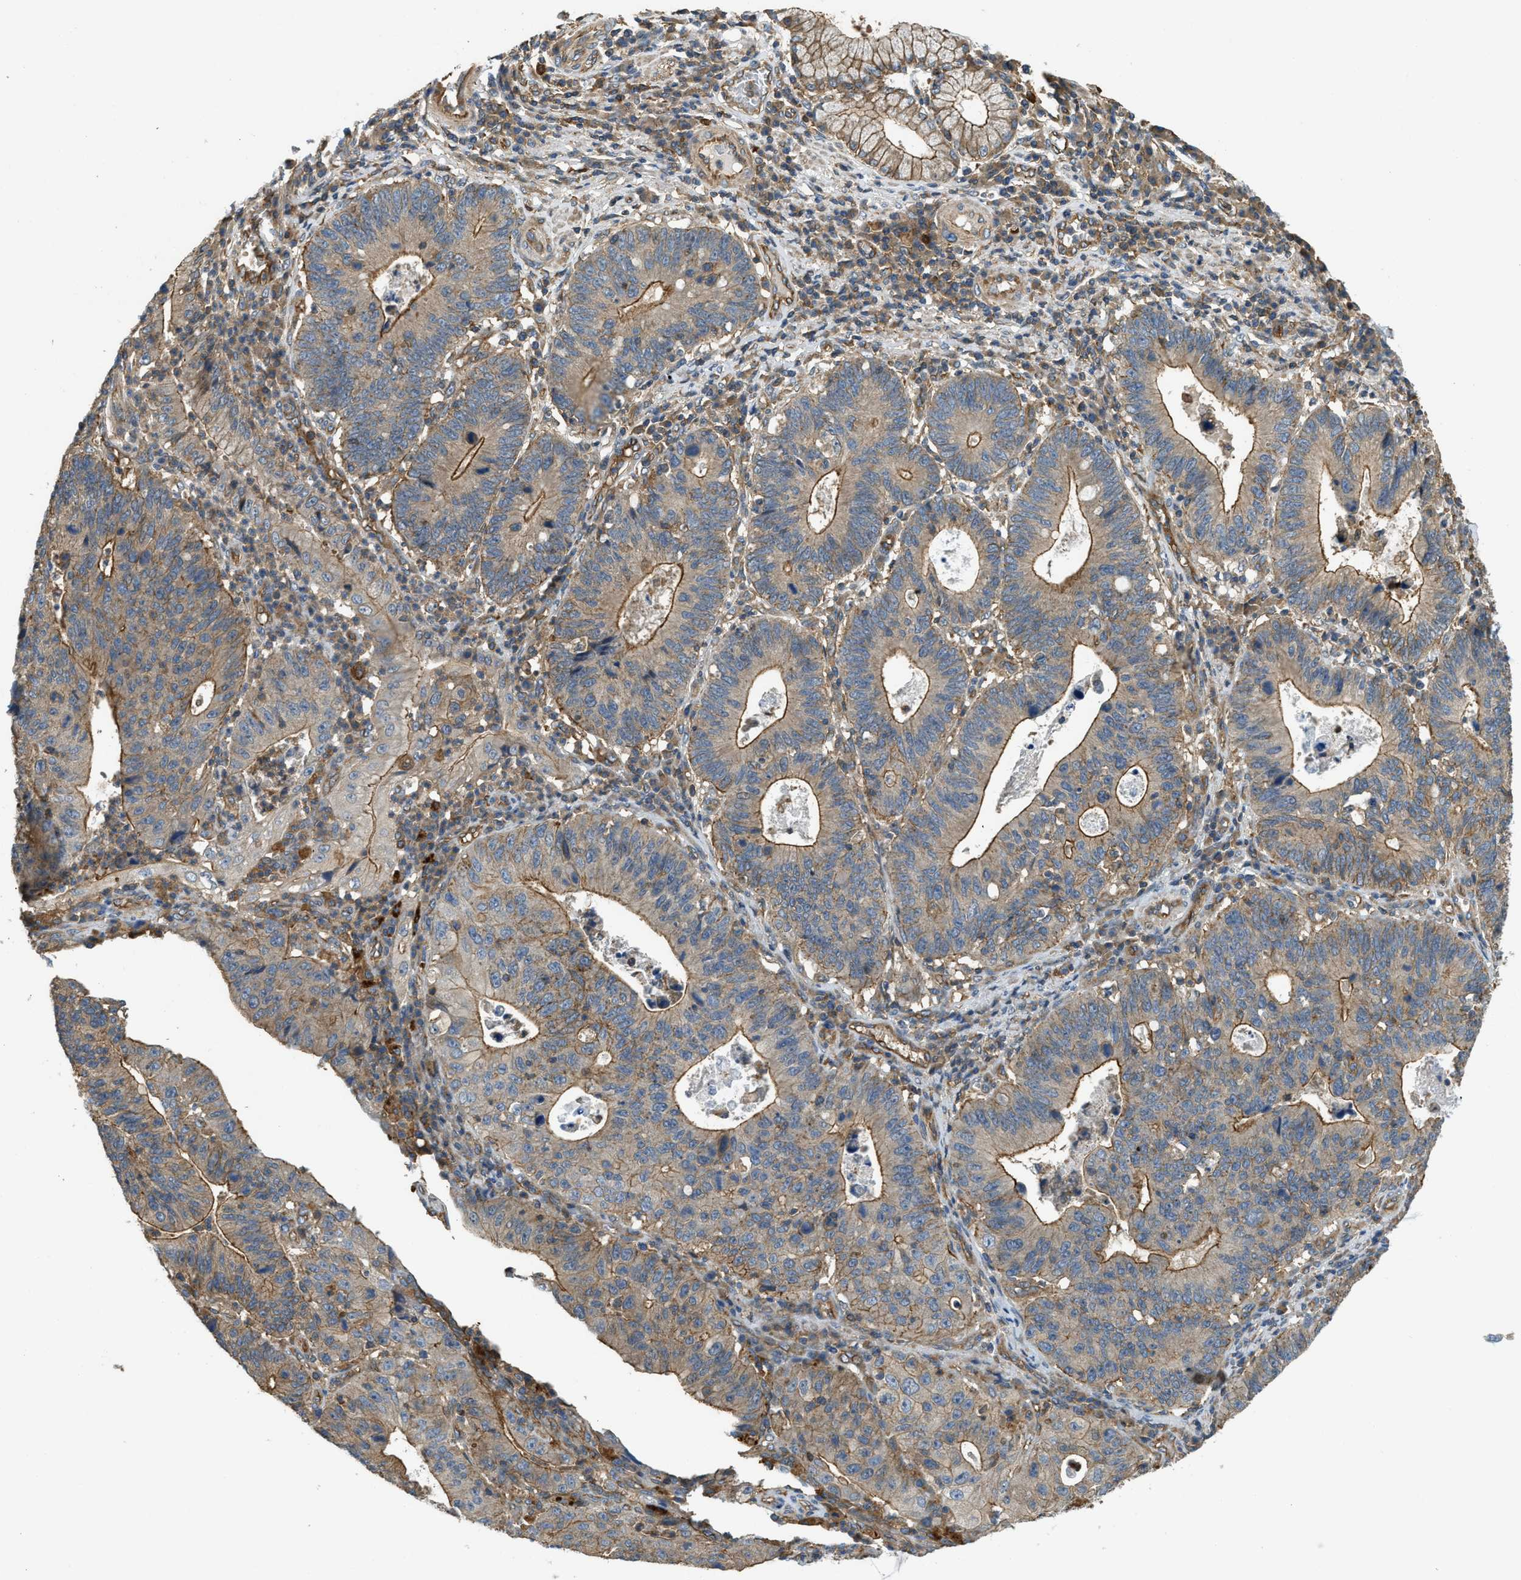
{"staining": {"intensity": "moderate", "quantity": "25%-75%", "location": "cytoplasmic/membranous"}, "tissue": "stomach cancer", "cell_type": "Tumor cells", "image_type": "cancer", "snomed": [{"axis": "morphology", "description": "Adenocarcinoma, NOS"}, {"axis": "topography", "description": "Stomach"}], "caption": "Protein expression analysis of human stomach cancer reveals moderate cytoplasmic/membranous expression in approximately 25%-75% of tumor cells.", "gene": "BAG4", "patient": {"sex": "male", "age": 59}}